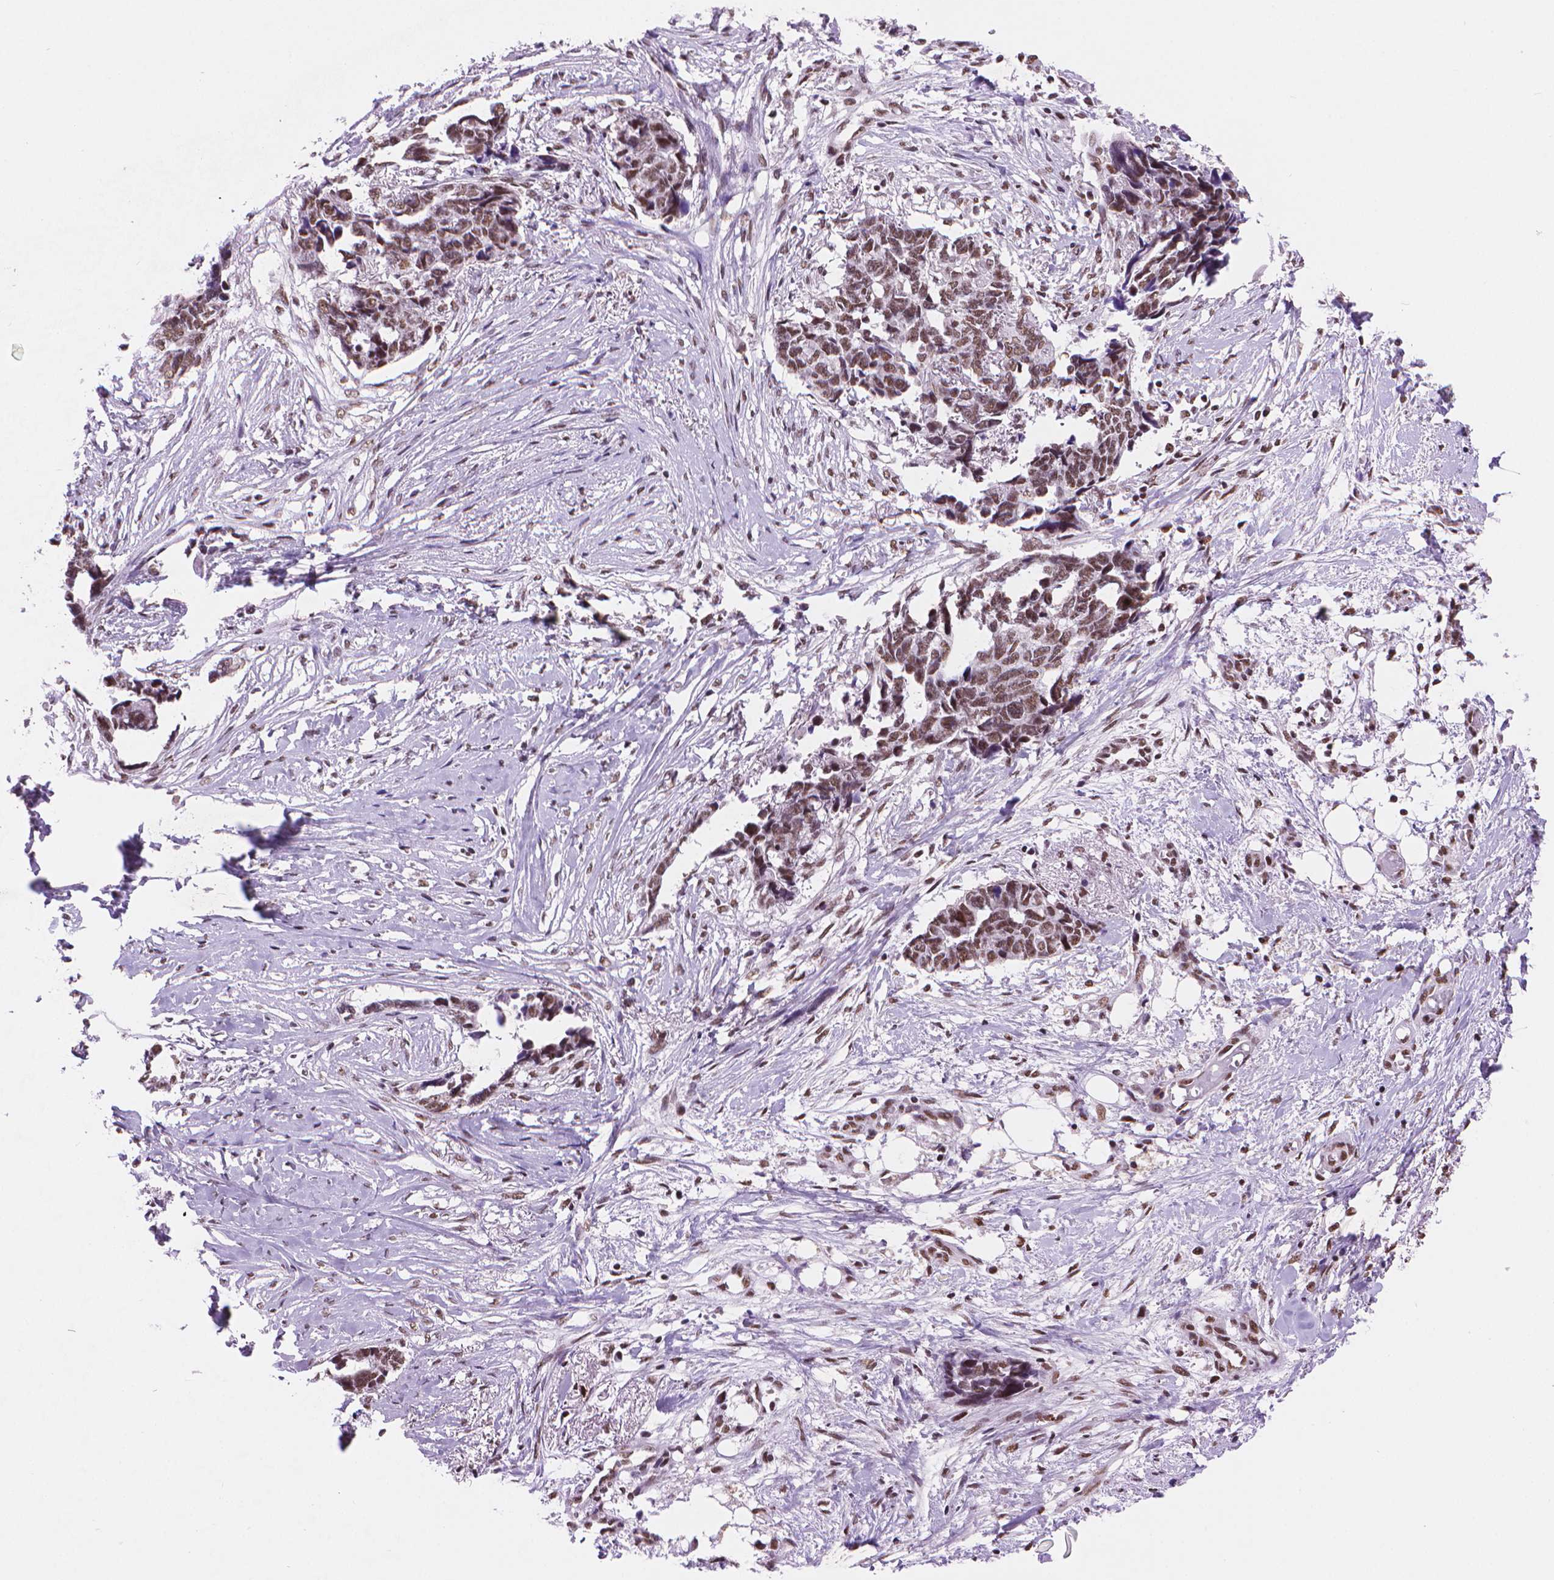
{"staining": {"intensity": "moderate", "quantity": ">75%", "location": "nuclear"}, "tissue": "ovarian cancer", "cell_type": "Tumor cells", "image_type": "cancer", "snomed": [{"axis": "morphology", "description": "Cystadenocarcinoma, serous, NOS"}, {"axis": "topography", "description": "Ovary"}], "caption": "Moderate nuclear protein expression is seen in approximately >75% of tumor cells in ovarian cancer (serous cystadenocarcinoma).", "gene": "RPA4", "patient": {"sex": "female", "age": 69}}